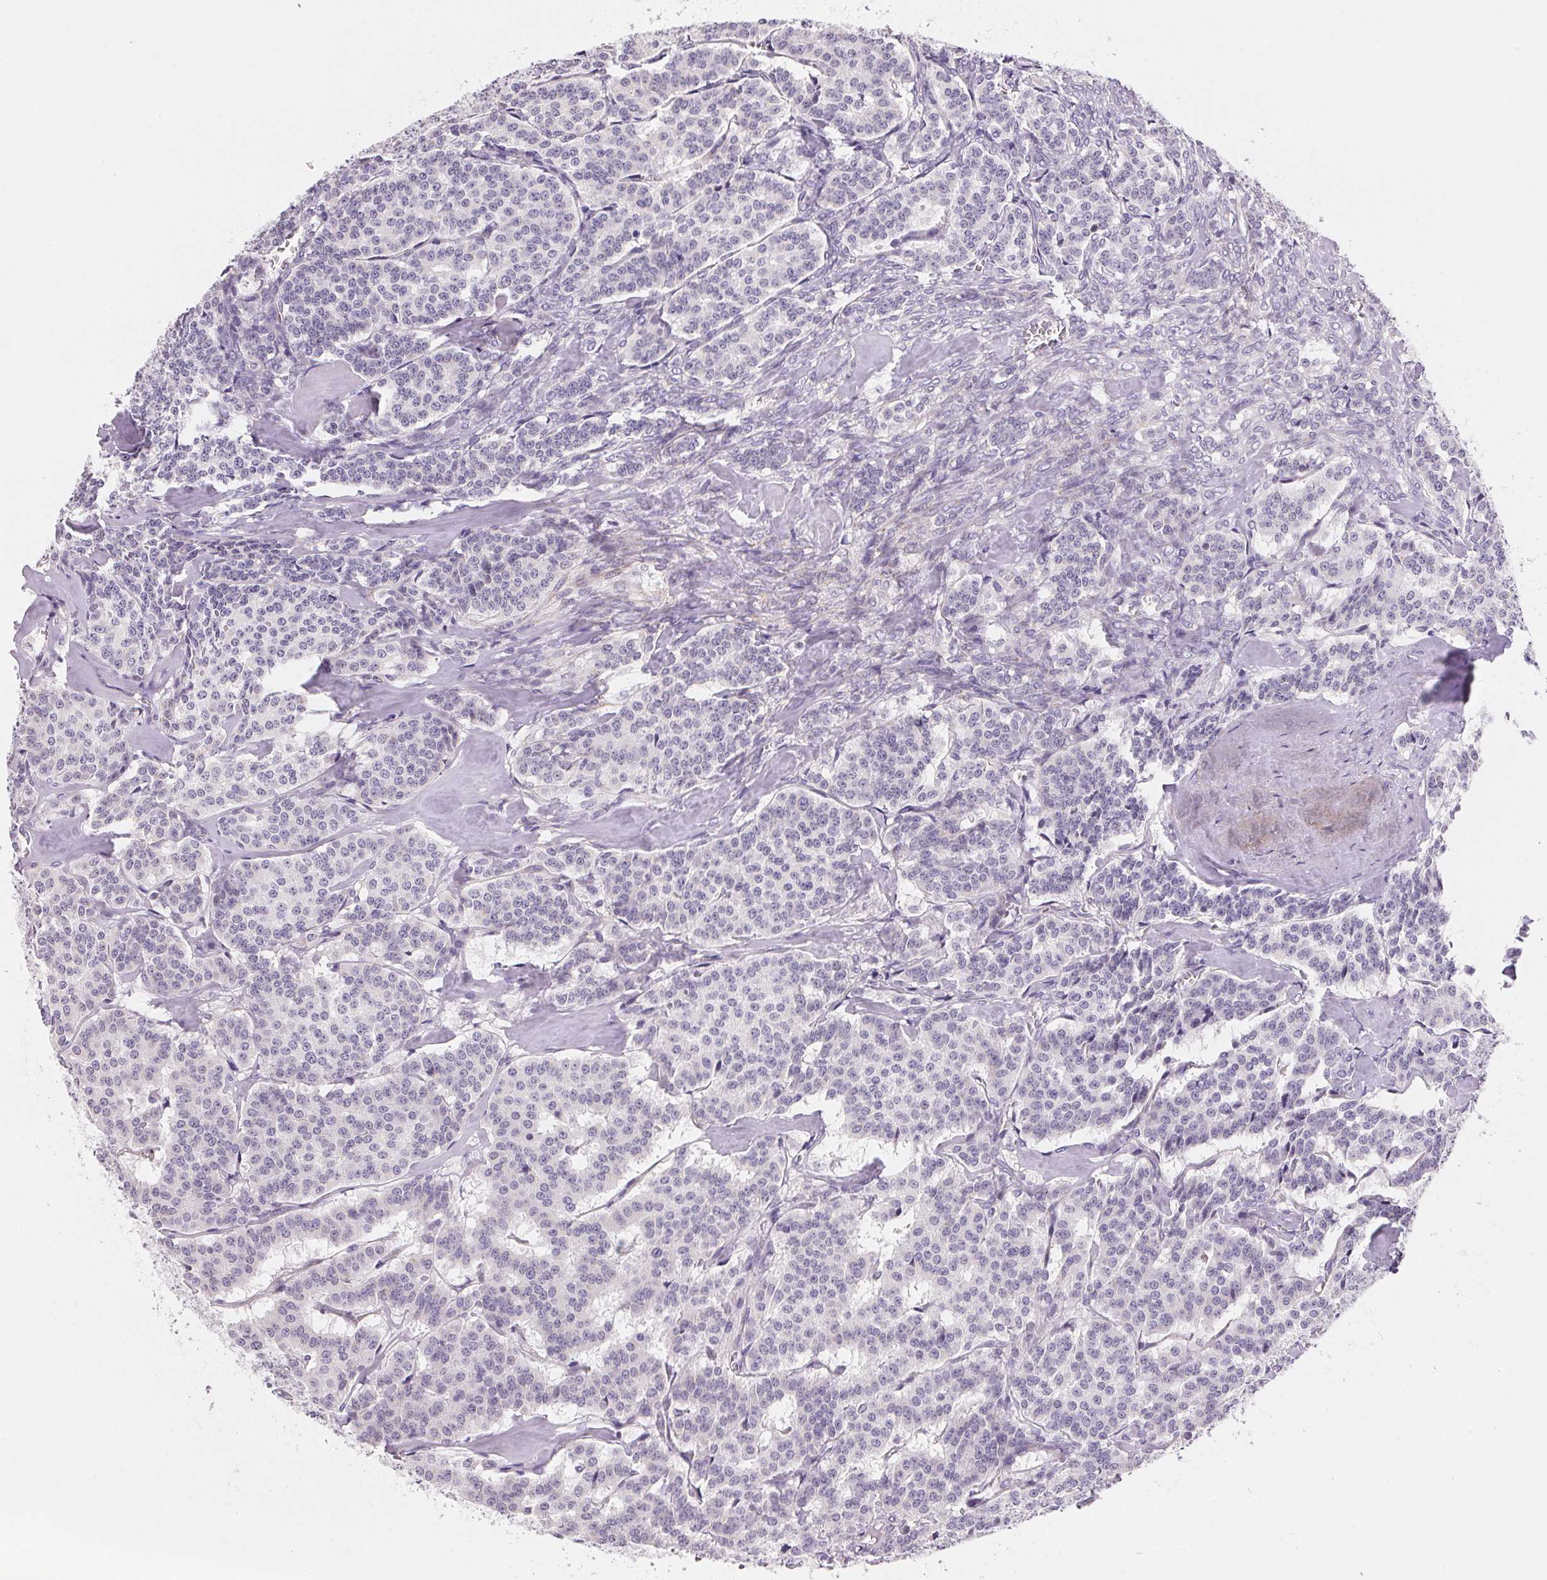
{"staining": {"intensity": "negative", "quantity": "none", "location": "none"}, "tissue": "carcinoid", "cell_type": "Tumor cells", "image_type": "cancer", "snomed": [{"axis": "morphology", "description": "Carcinoid, malignant, NOS"}, {"axis": "topography", "description": "Lung"}], "caption": "Protein analysis of carcinoid demonstrates no significant positivity in tumor cells.", "gene": "GIPC2", "patient": {"sex": "female", "age": 46}}